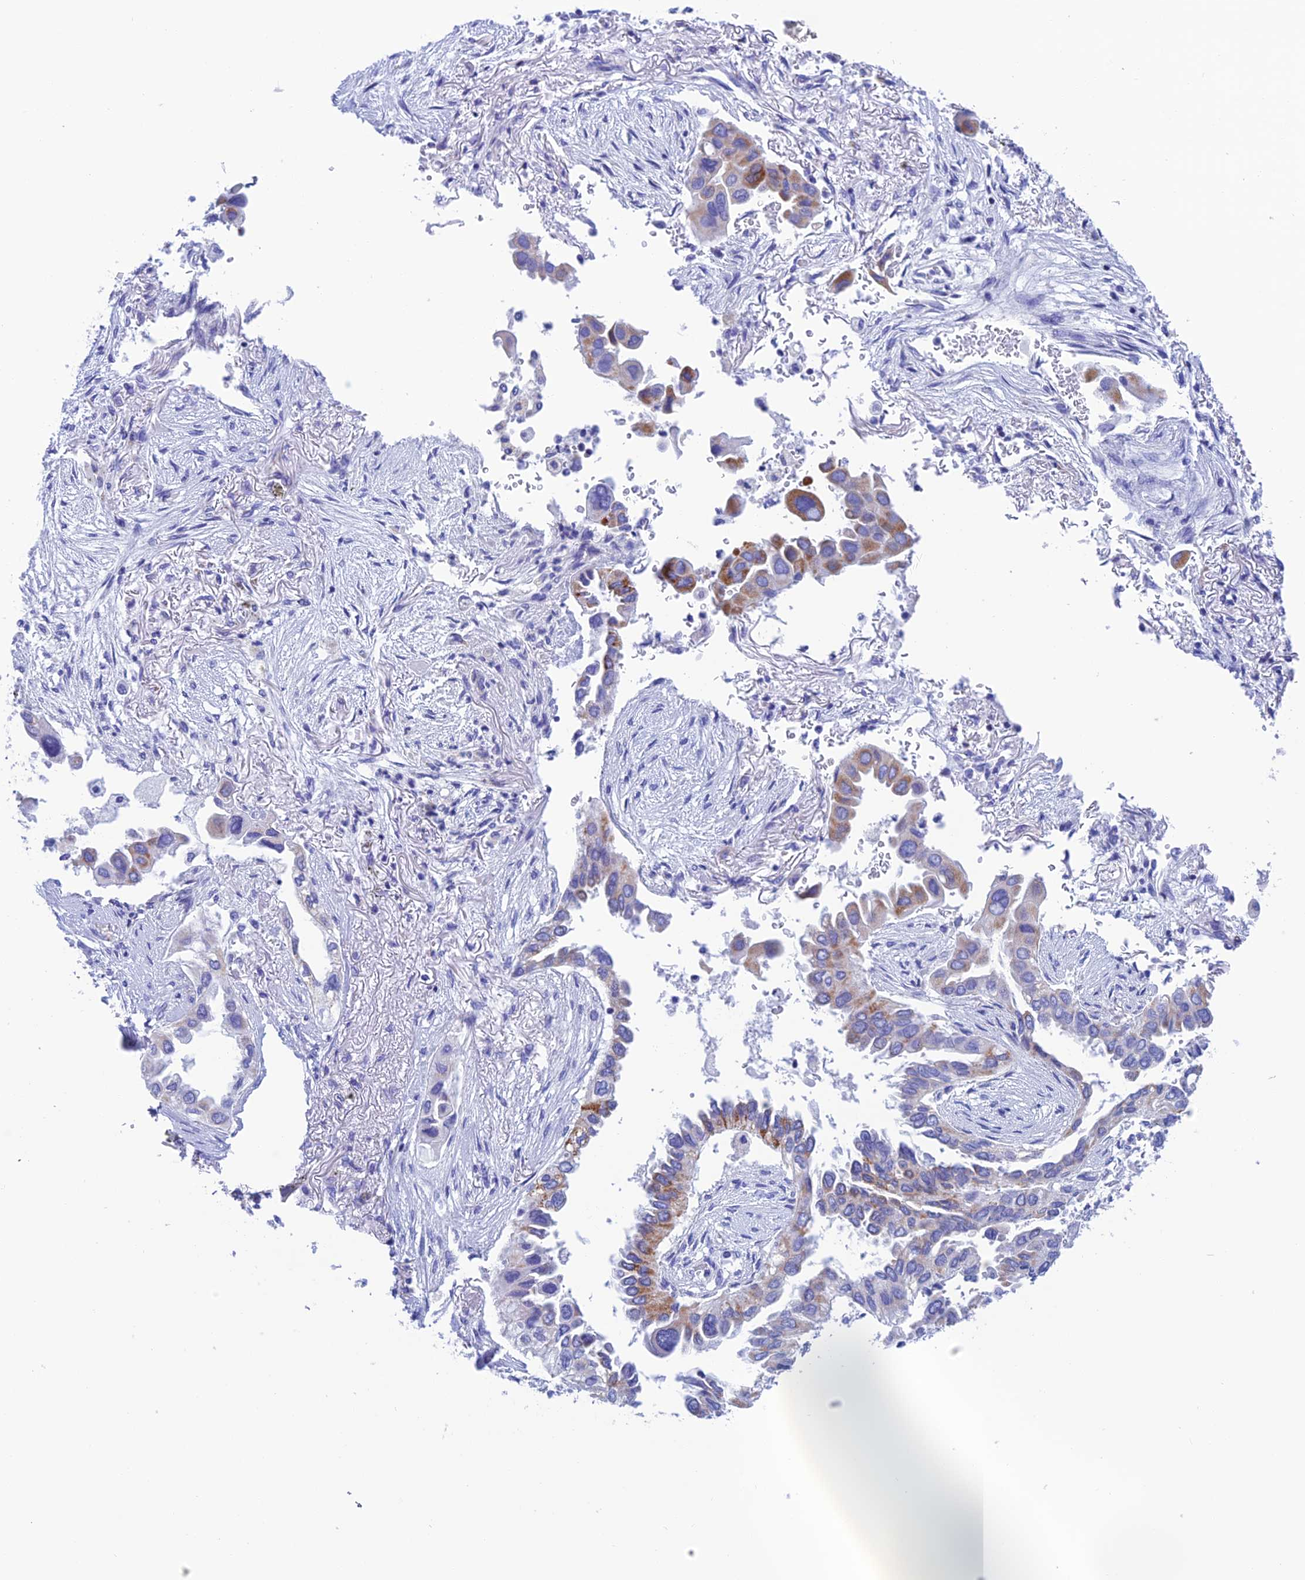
{"staining": {"intensity": "strong", "quantity": "<25%", "location": "cytoplasmic/membranous"}, "tissue": "lung cancer", "cell_type": "Tumor cells", "image_type": "cancer", "snomed": [{"axis": "morphology", "description": "Adenocarcinoma, NOS"}, {"axis": "topography", "description": "Lung"}], "caption": "A brown stain labels strong cytoplasmic/membranous positivity of a protein in lung adenocarcinoma tumor cells.", "gene": "NXPE4", "patient": {"sex": "female", "age": 76}}